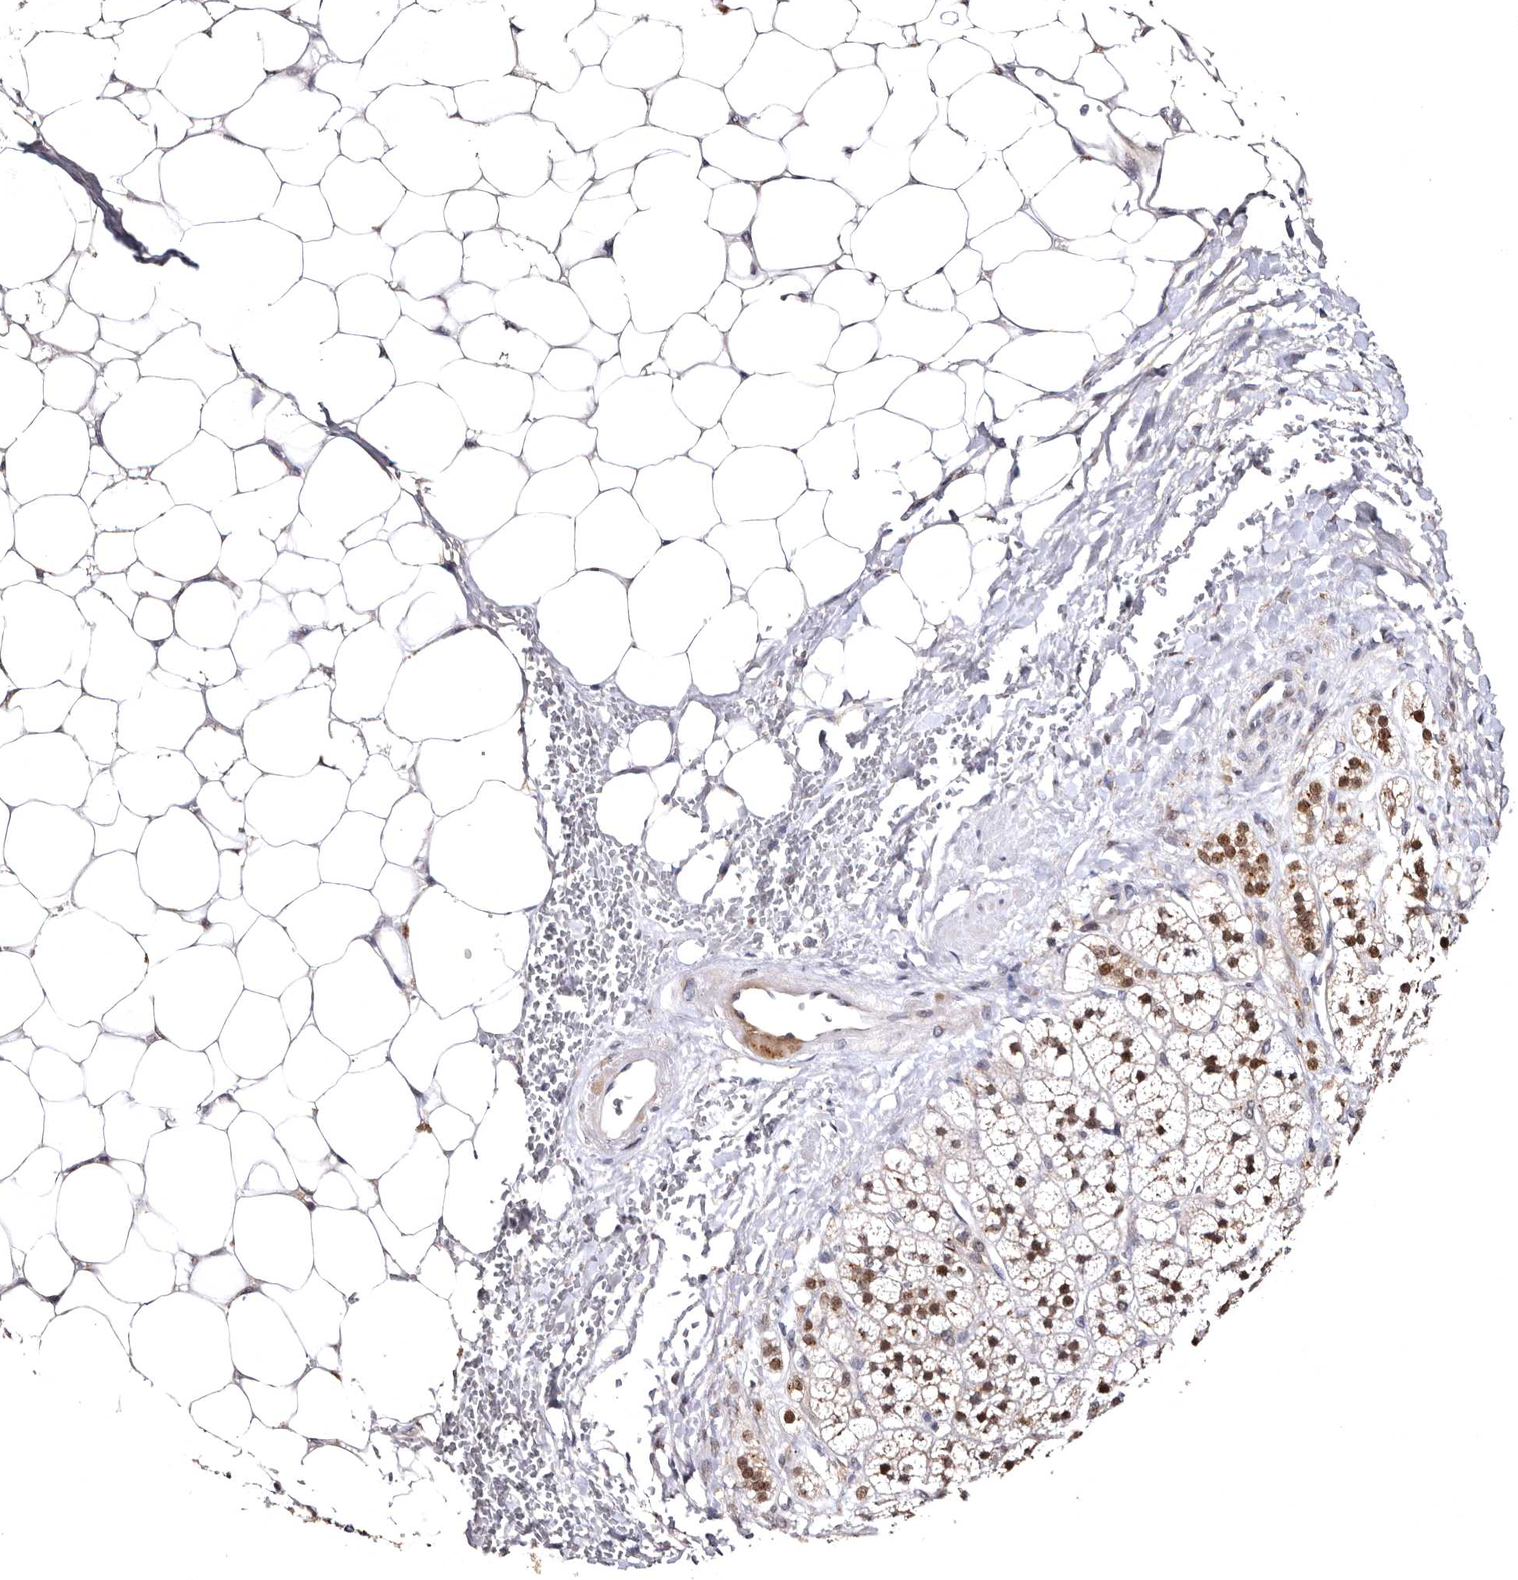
{"staining": {"intensity": "moderate", "quantity": ">75%", "location": "cytoplasmic/membranous"}, "tissue": "adrenal gland", "cell_type": "Glandular cells", "image_type": "normal", "snomed": [{"axis": "morphology", "description": "Normal tissue, NOS"}, {"axis": "topography", "description": "Adrenal gland"}], "caption": "Immunohistochemistry (IHC) of unremarkable human adrenal gland exhibits medium levels of moderate cytoplasmic/membranous positivity in about >75% of glandular cells.", "gene": "FAM91A1", "patient": {"sex": "male", "age": 56}}